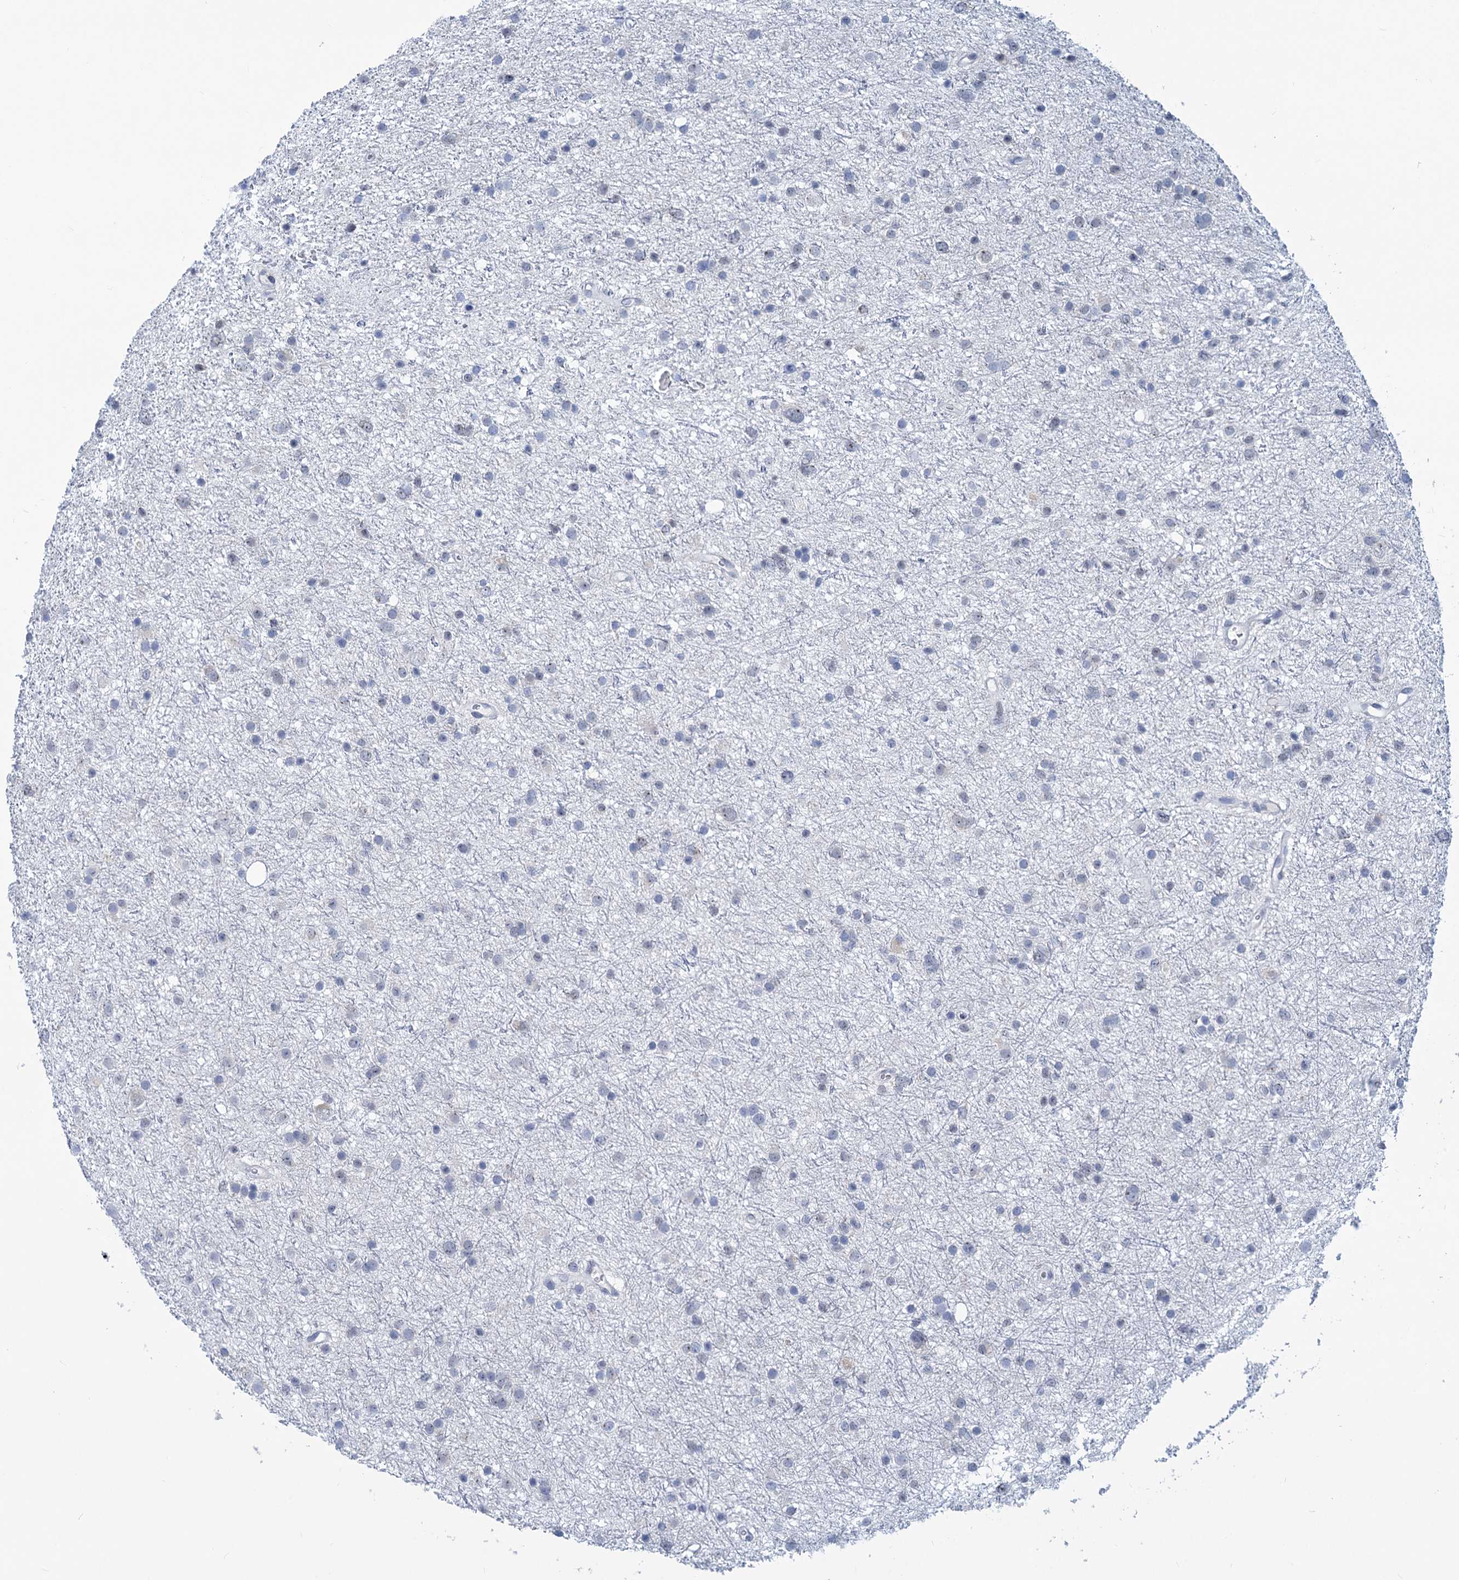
{"staining": {"intensity": "negative", "quantity": "none", "location": "none"}, "tissue": "glioma", "cell_type": "Tumor cells", "image_type": "cancer", "snomed": [{"axis": "morphology", "description": "Glioma, malignant, Low grade"}, {"axis": "topography", "description": "Cerebral cortex"}], "caption": "High power microscopy photomicrograph of an immunohistochemistry (IHC) histopathology image of malignant glioma (low-grade), revealing no significant positivity in tumor cells.", "gene": "NEU3", "patient": {"sex": "female", "age": 39}}